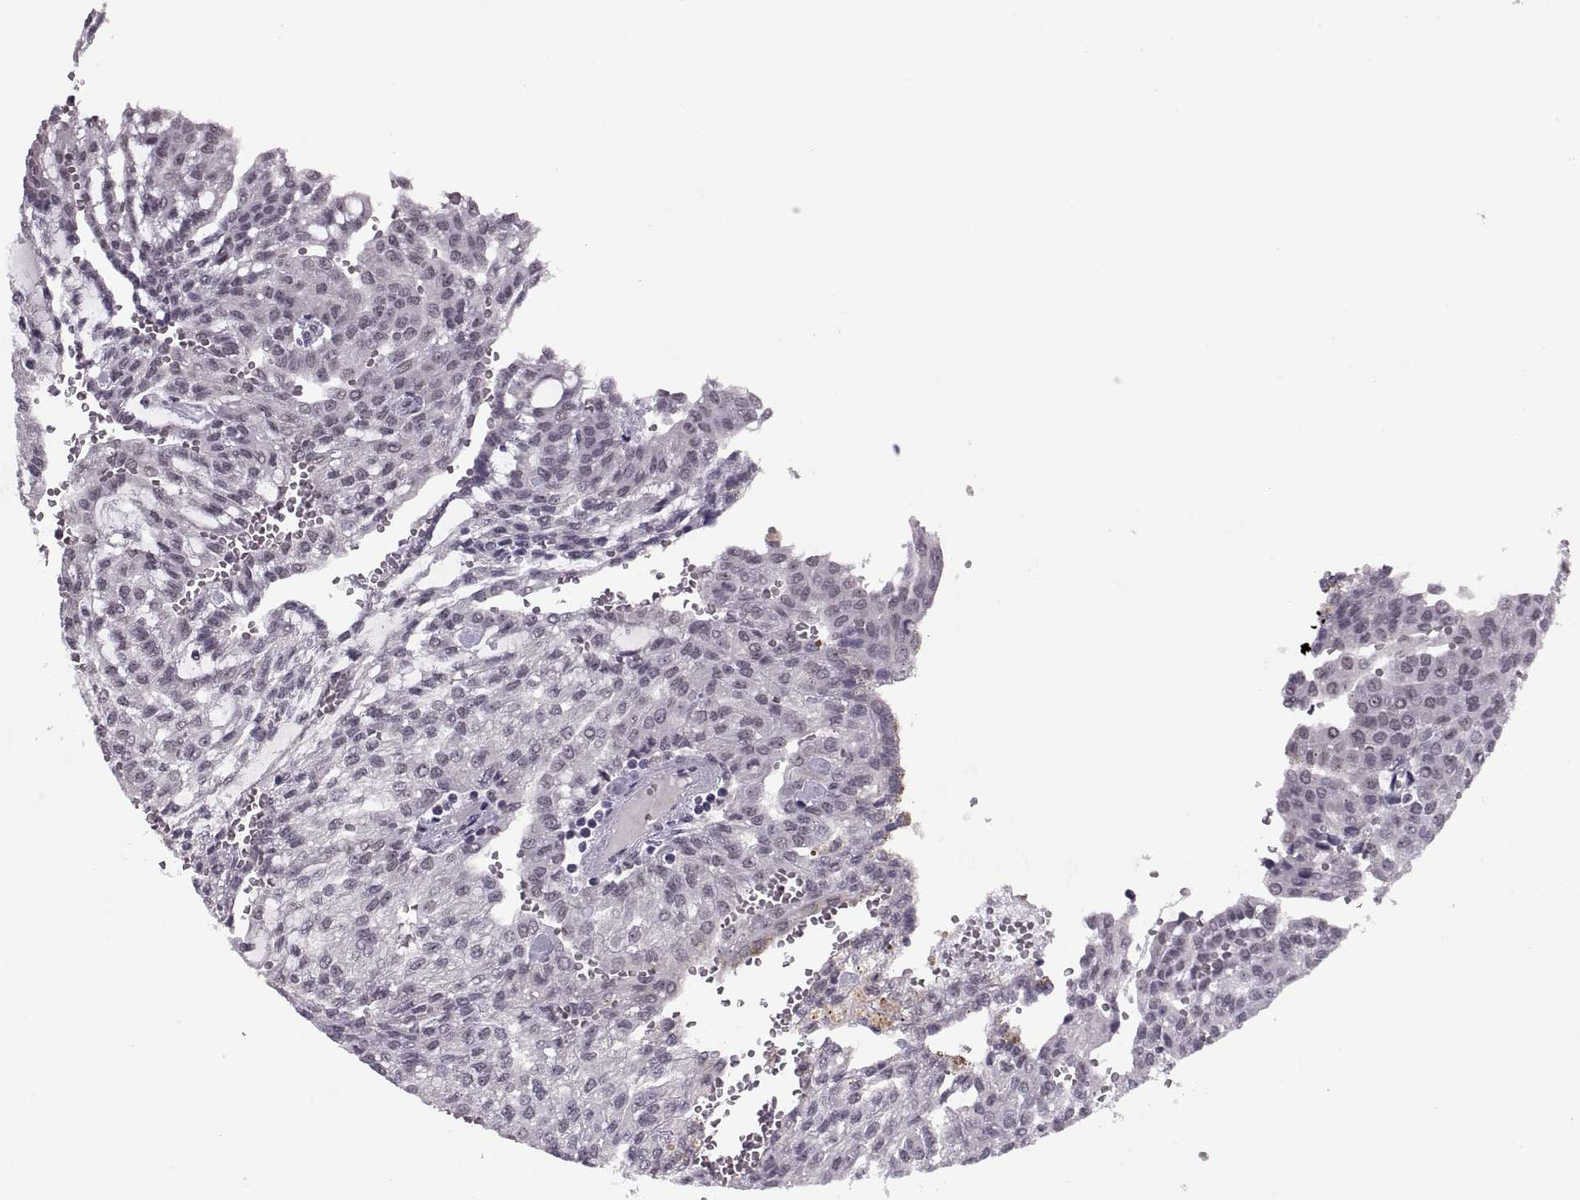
{"staining": {"intensity": "negative", "quantity": "none", "location": "none"}, "tissue": "renal cancer", "cell_type": "Tumor cells", "image_type": "cancer", "snomed": [{"axis": "morphology", "description": "Adenocarcinoma, NOS"}, {"axis": "topography", "description": "Kidney"}], "caption": "DAB (3,3'-diaminobenzidine) immunohistochemical staining of renal cancer (adenocarcinoma) exhibits no significant expression in tumor cells.", "gene": "OTP", "patient": {"sex": "male", "age": 63}}